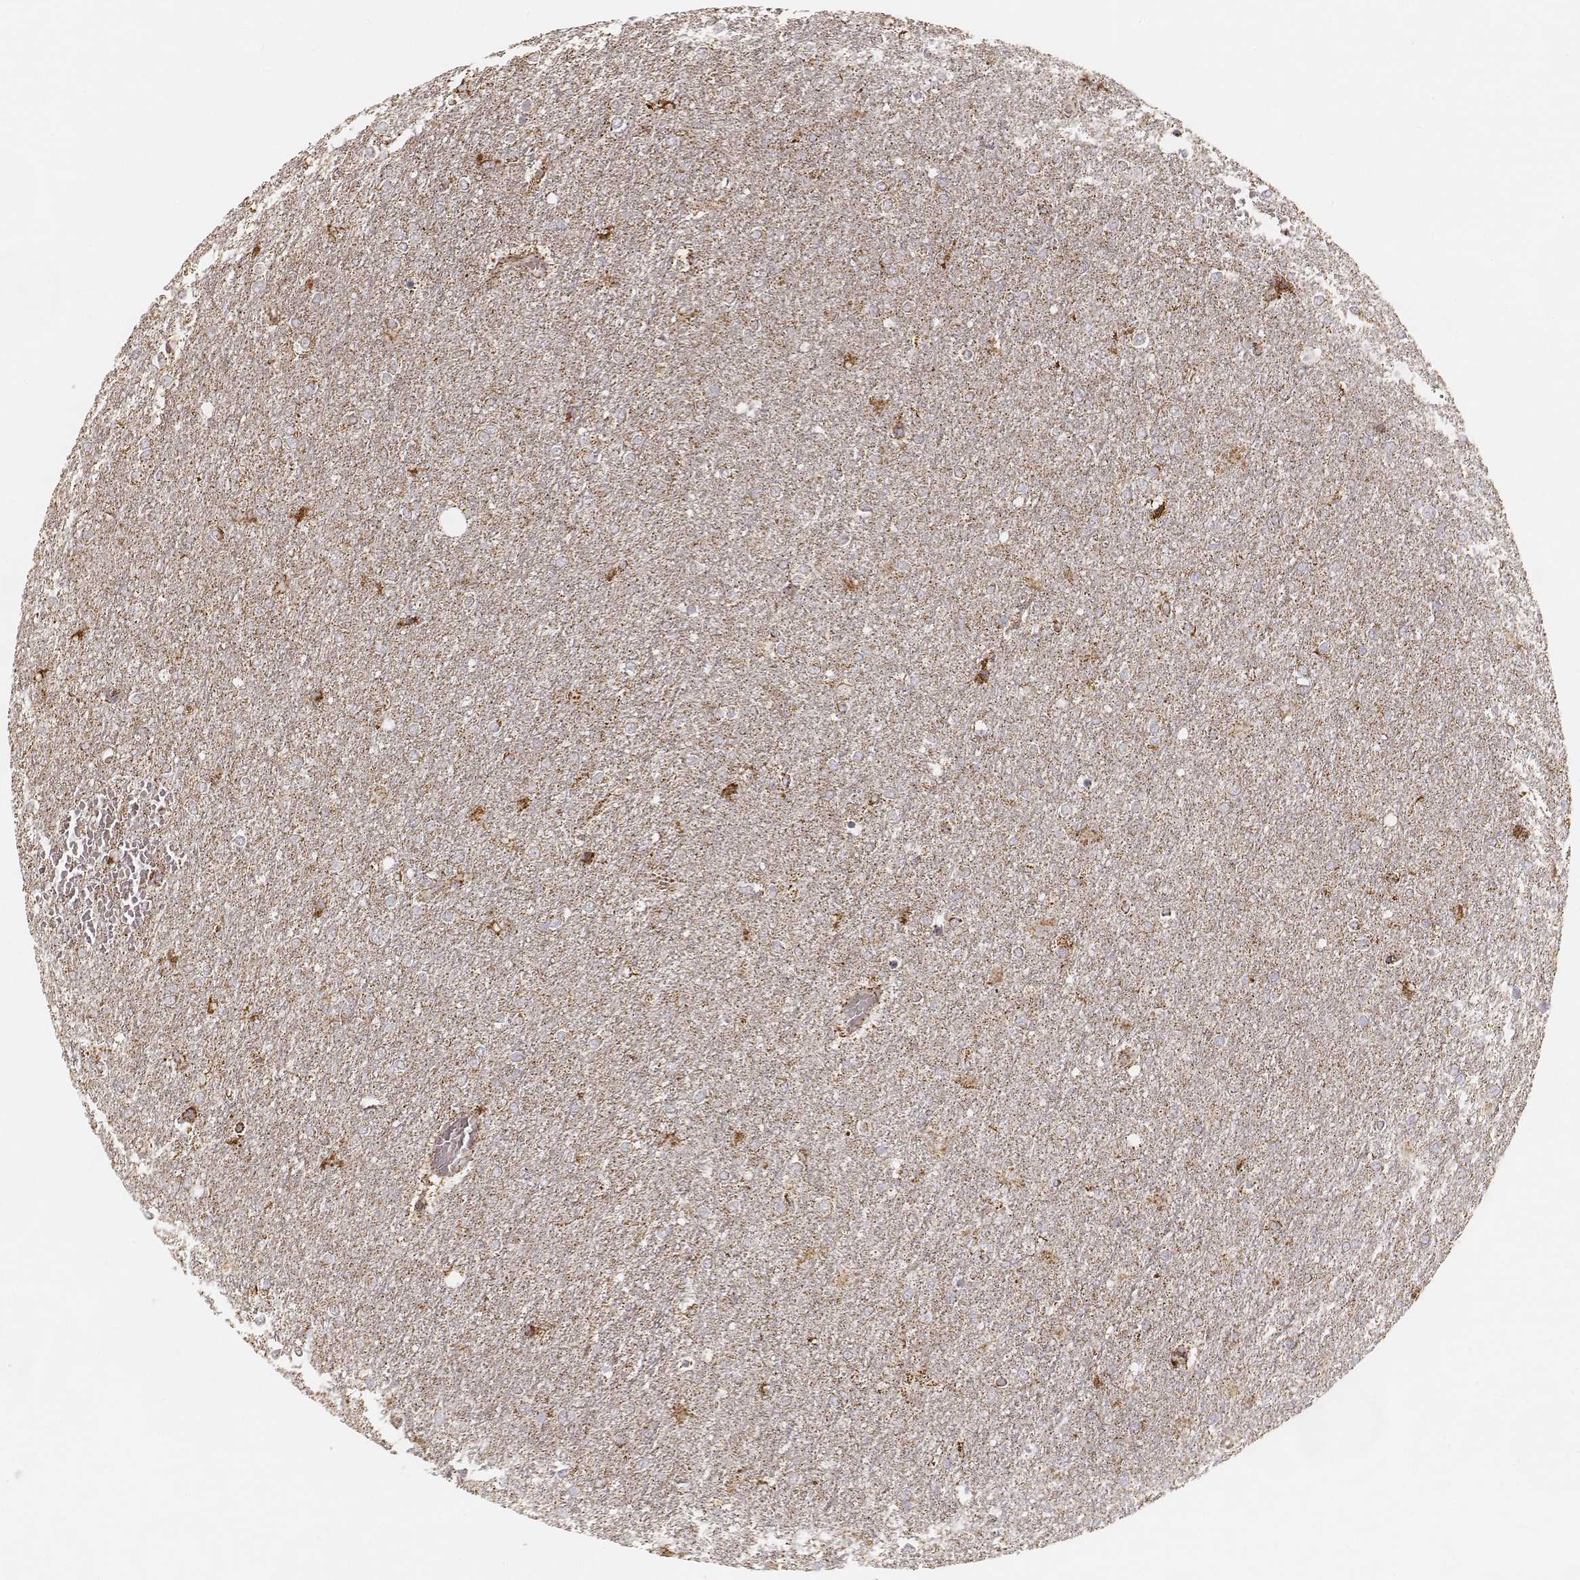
{"staining": {"intensity": "weak", "quantity": "<25%", "location": "cytoplasmic/membranous"}, "tissue": "glioma", "cell_type": "Tumor cells", "image_type": "cancer", "snomed": [{"axis": "morphology", "description": "Glioma, malignant, High grade"}, {"axis": "topography", "description": "Brain"}], "caption": "Immunohistochemistry micrograph of neoplastic tissue: malignant glioma (high-grade) stained with DAB (3,3'-diaminobenzidine) shows no significant protein staining in tumor cells.", "gene": "CS", "patient": {"sex": "female", "age": 61}}